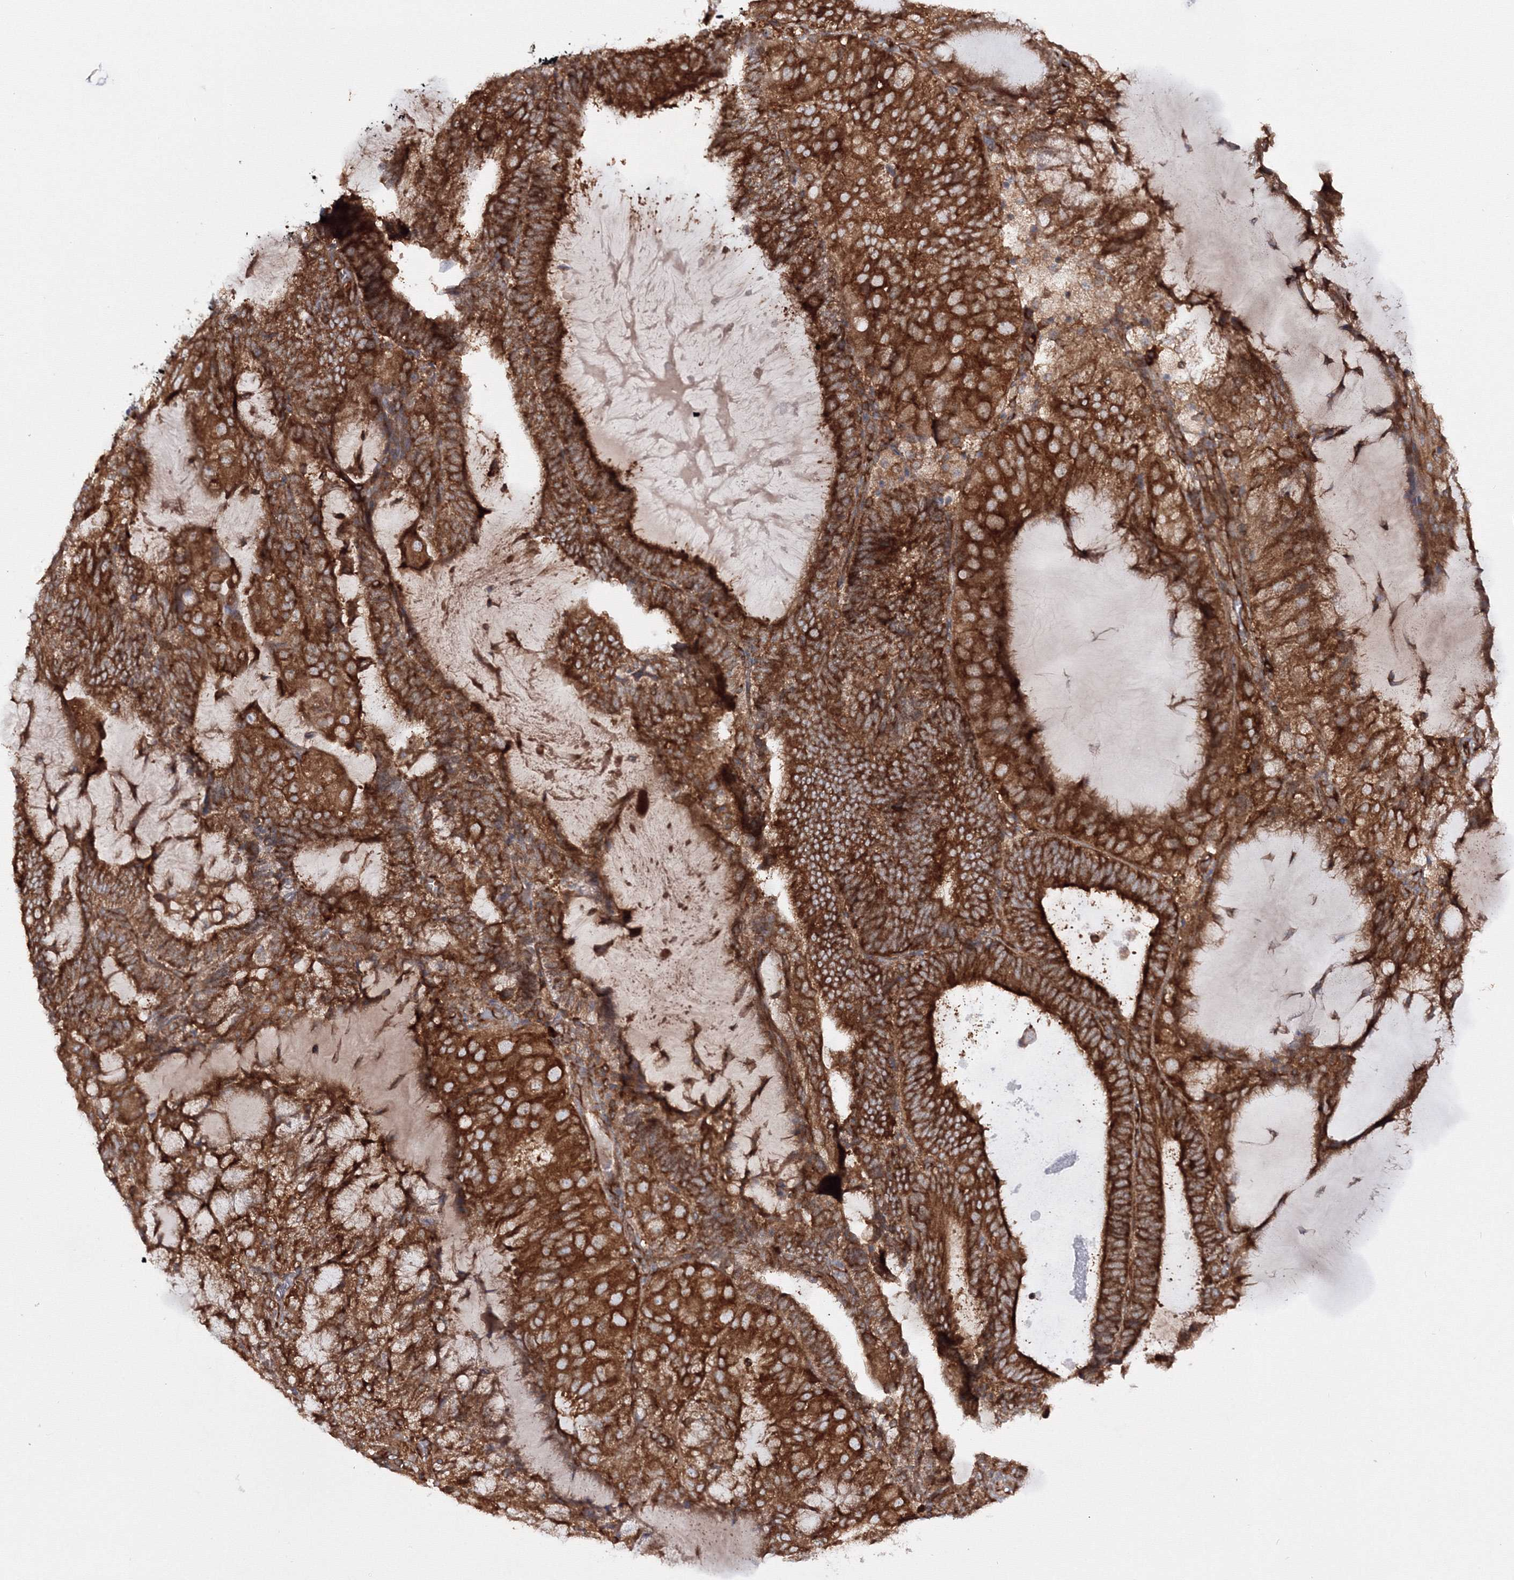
{"staining": {"intensity": "strong", "quantity": ">75%", "location": "cytoplasmic/membranous"}, "tissue": "endometrial cancer", "cell_type": "Tumor cells", "image_type": "cancer", "snomed": [{"axis": "morphology", "description": "Adenocarcinoma, NOS"}, {"axis": "topography", "description": "Endometrium"}], "caption": "Approximately >75% of tumor cells in endometrial adenocarcinoma exhibit strong cytoplasmic/membranous protein expression as visualized by brown immunohistochemical staining.", "gene": "HARS1", "patient": {"sex": "female", "age": 81}}